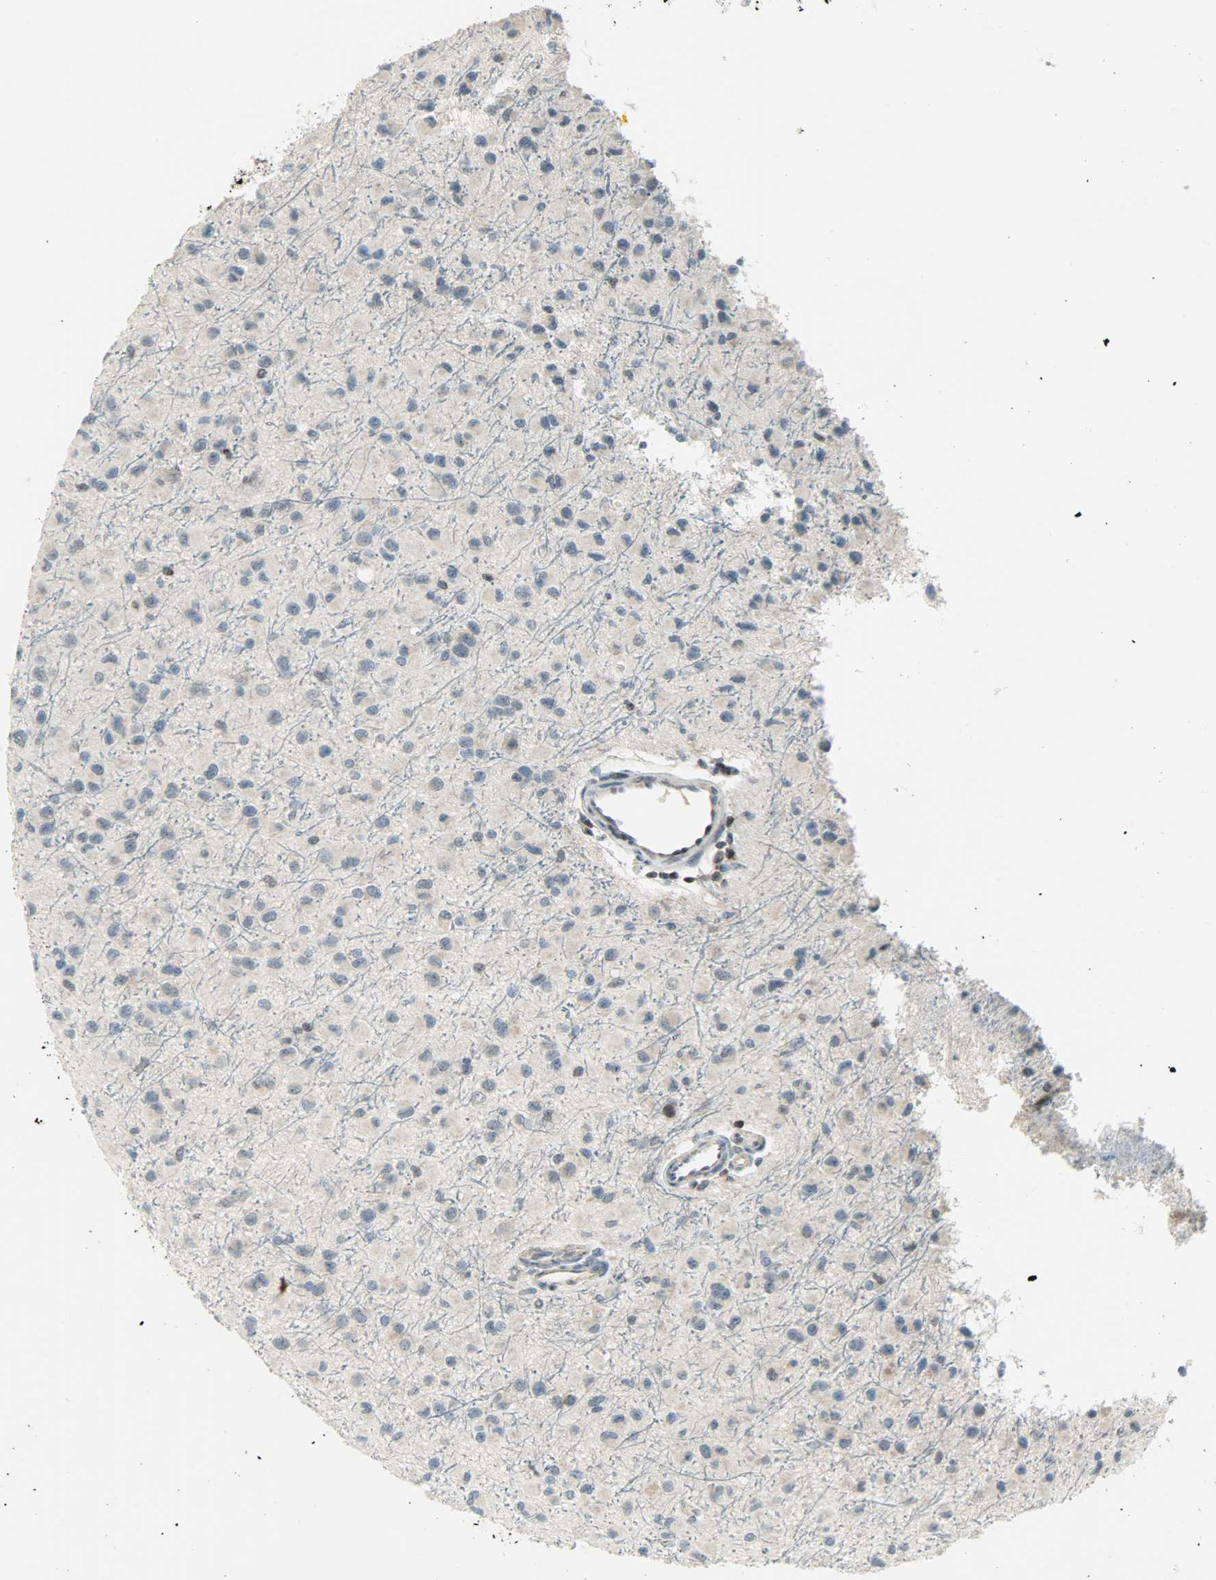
{"staining": {"intensity": "weak", "quantity": "25%-75%", "location": "cytoplasmic/membranous"}, "tissue": "glioma", "cell_type": "Tumor cells", "image_type": "cancer", "snomed": [{"axis": "morphology", "description": "Glioma, malignant, Low grade"}, {"axis": "topography", "description": "Brain"}], "caption": "High-magnification brightfield microscopy of malignant glioma (low-grade) stained with DAB (3,3'-diaminobenzidine) (brown) and counterstained with hematoxylin (blue). tumor cells exhibit weak cytoplasmic/membranous positivity is identified in approximately25%-75% of cells. The staining was performed using DAB to visualize the protein expression in brown, while the nuclei were stained in blue with hematoxylin (Magnification: 20x).", "gene": "IL15", "patient": {"sex": "male", "age": 42}}